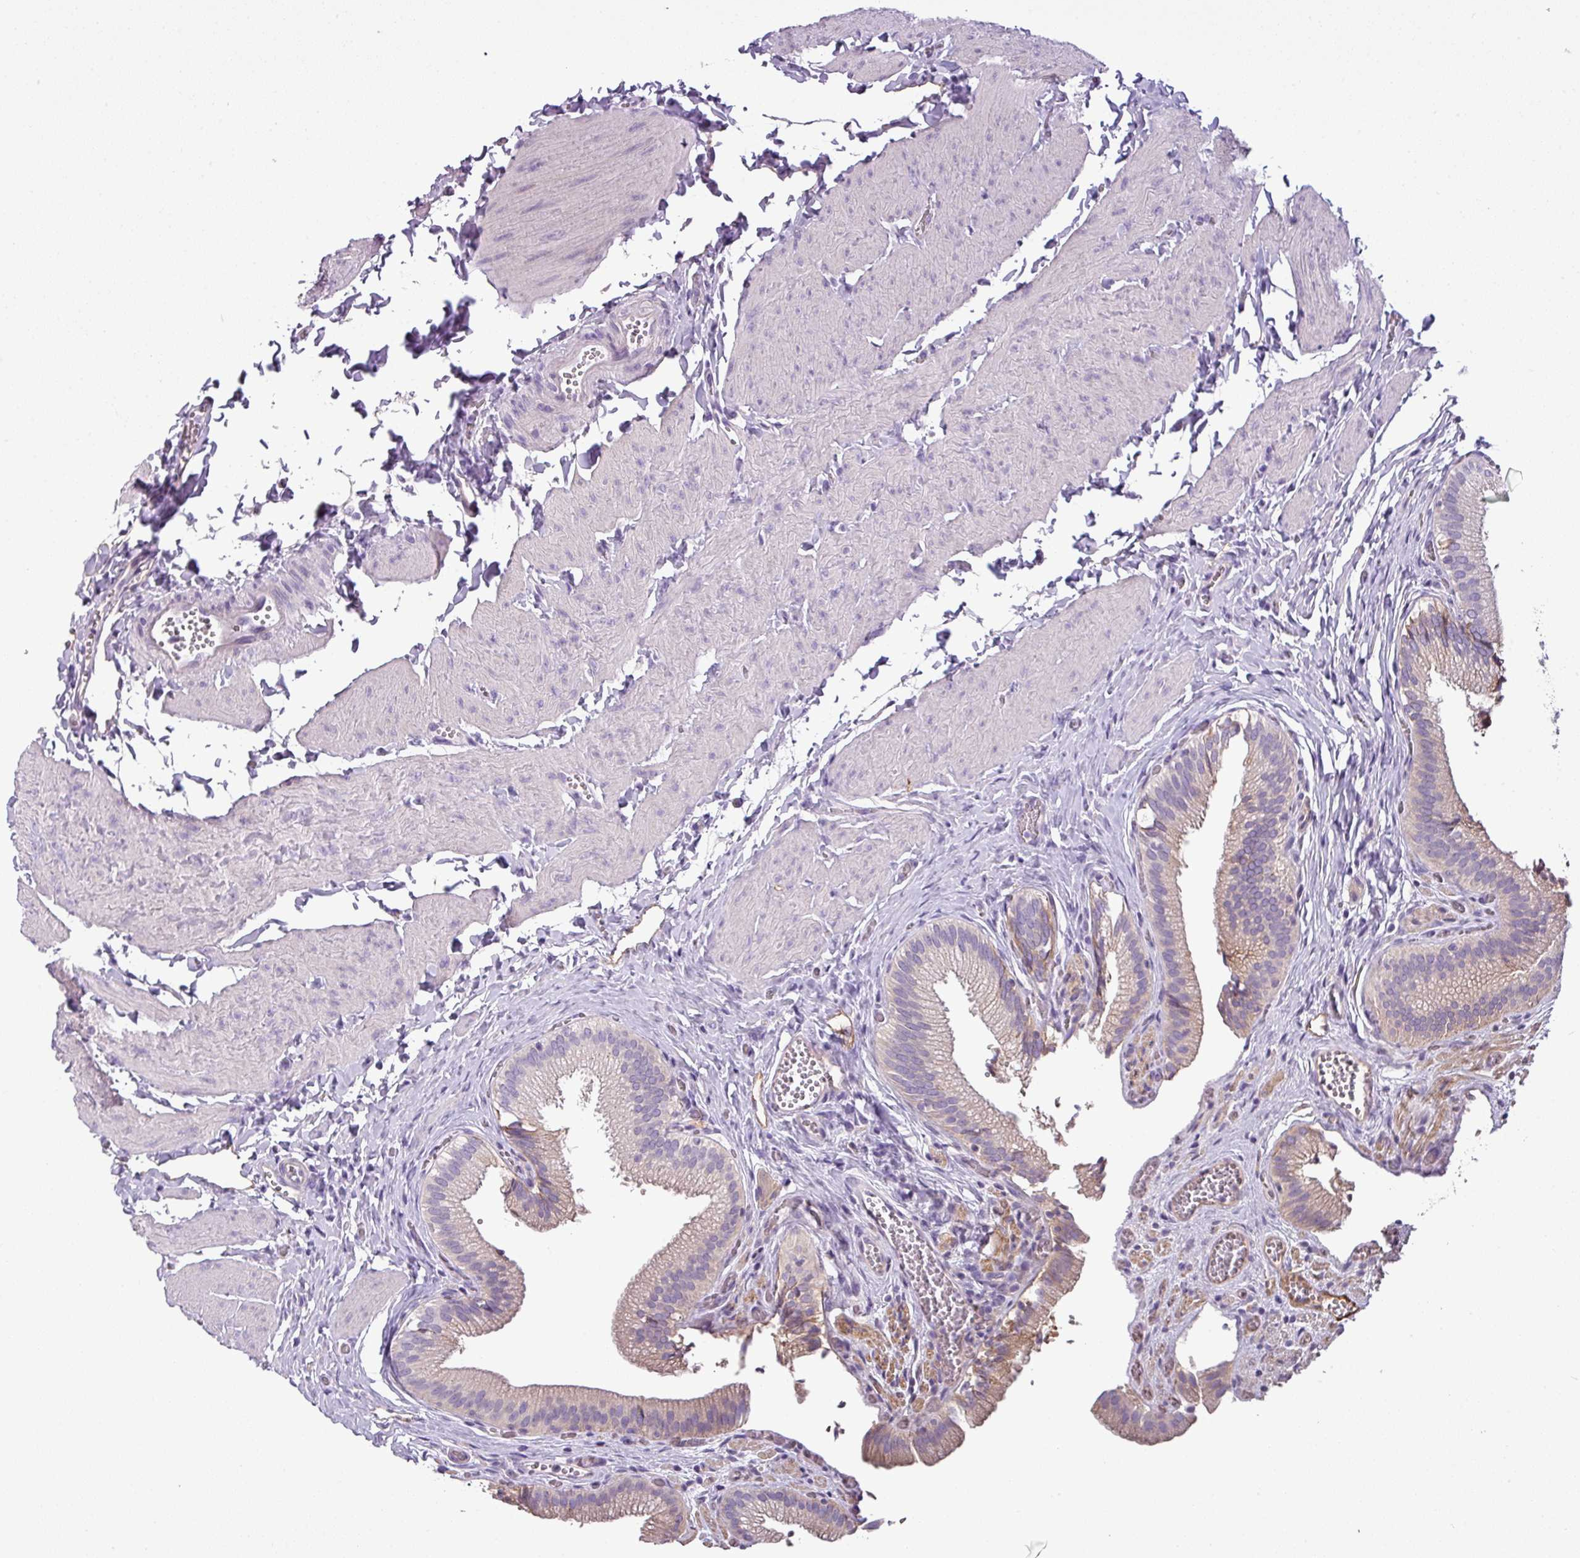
{"staining": {"intensity": "weak", "quantity": "25%-75%", "location": "cytoplasmic/membranous"}, "tissue": "gallbladder", "cell_type": "Glandular cells", "image_type": "normal", "snomed": [{"axis": "morphology", "description": "Normal tissue, NOS"}, {"axis": "topography", "description": "Gallbladder"}, {"axis": "topography", "description": "Peripheral nerve tissue"}], "caption": "A low amount of weak cytoplasmic/membranous staining is appreciated in about 25%-75% of glandular cells in unremarkable gallbladder.", "gene": "TMEM178B", "patient": {"sex": "male", "age": 17}}